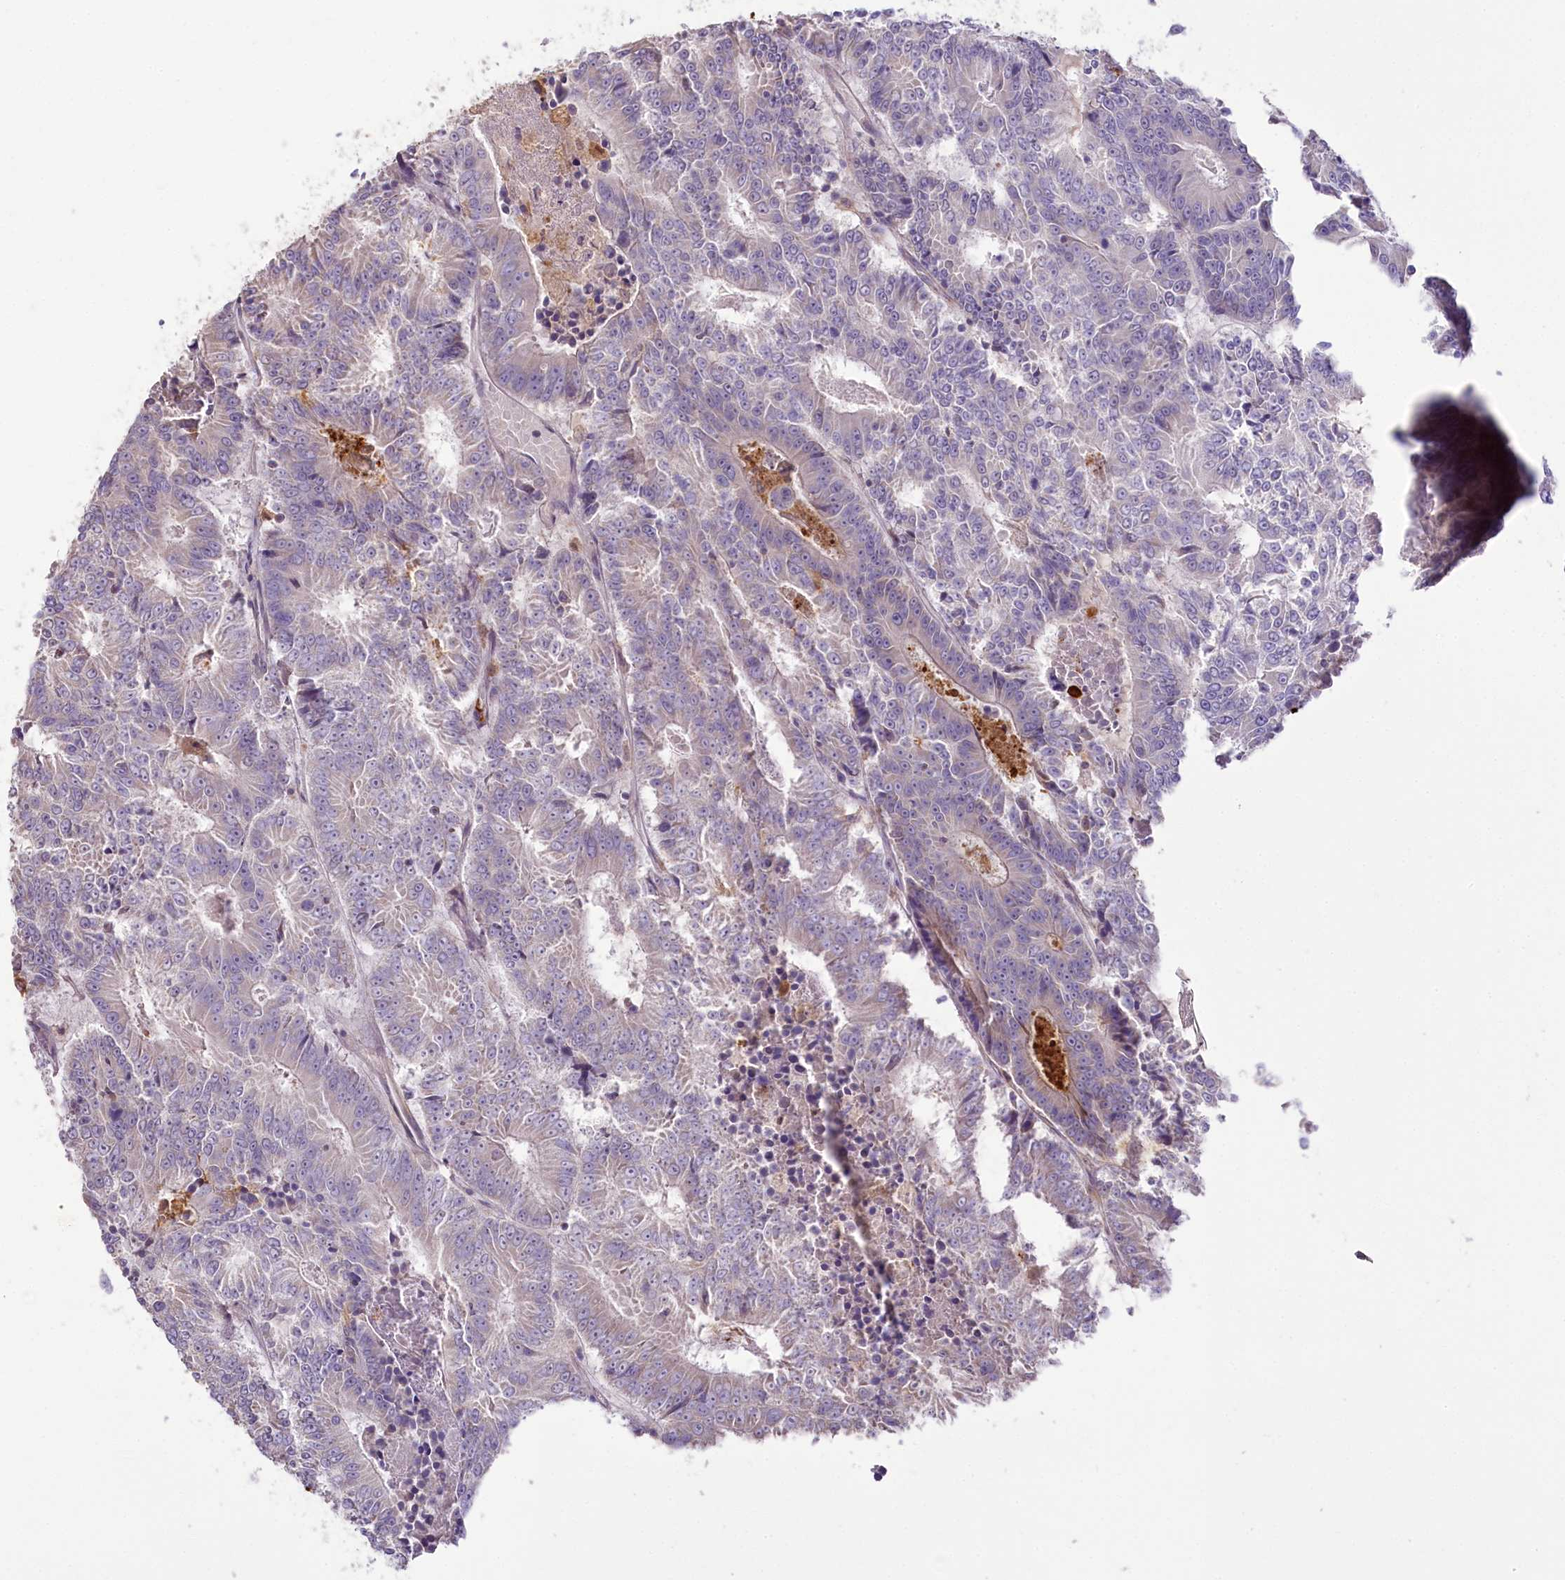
{"staining": {"intensity": "negative", "quantity": "none", "location": "none"}, "tissue": "colorectal cancer", "cell_type": "Tumor cells", "image_type": "cancer", "snomed": [{"axis": "morphology", "description": "Adenocarcinoma, NOS"}, {"axis": "topography", "description": "Colon"}], "caption": "Immunohistochemical staining of colorectal adenocarcinoma shows no significant staining in tumor cells.", "gene": "DPYD", "patient": {"sex": "male", "age": 83}}